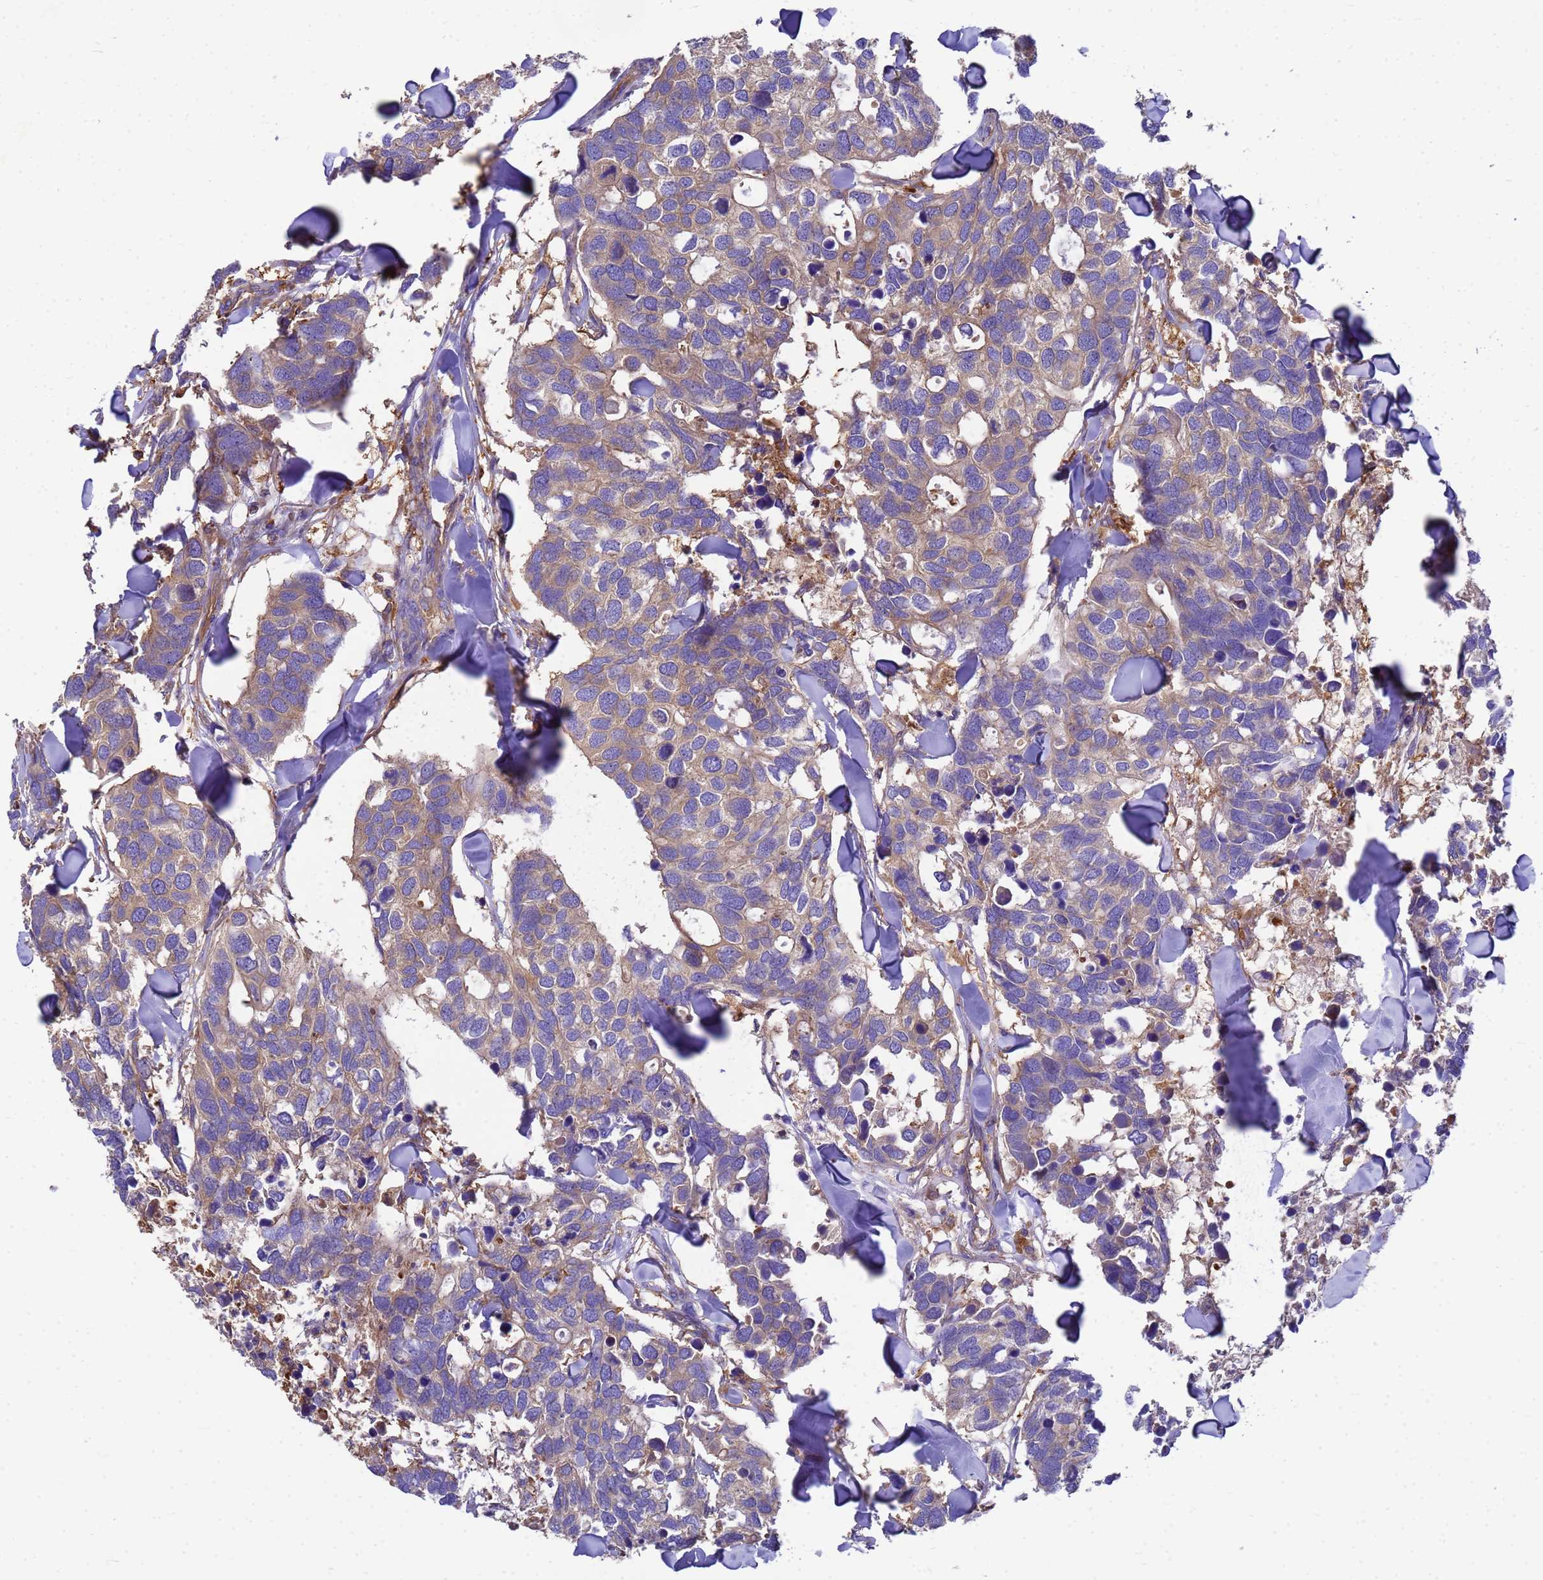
{"staining": {"intensity": "moderate", "quantity": "25%-75%", "location": "cytoplasmic/membranous"}, "tissue": "breast cancer", "cell_type": "Tumor cells", "image_type": "cancer", "snomed": [{"axis": "morphology", "description": "Duct carcinoma"}, {"axis": "topography", "description": "Breast"}], "caption": "Immunohistochemistry (DAB (3,3'-diaminobenzidine)) staining of human breast infiltrating ductal carcinoma demonstrates moderate cytoplasmic/membranous protein expression in about 25%-75% of tumor cells.", "gene": "ZNF235", "patient": {"sex": "female", "age": 83}}